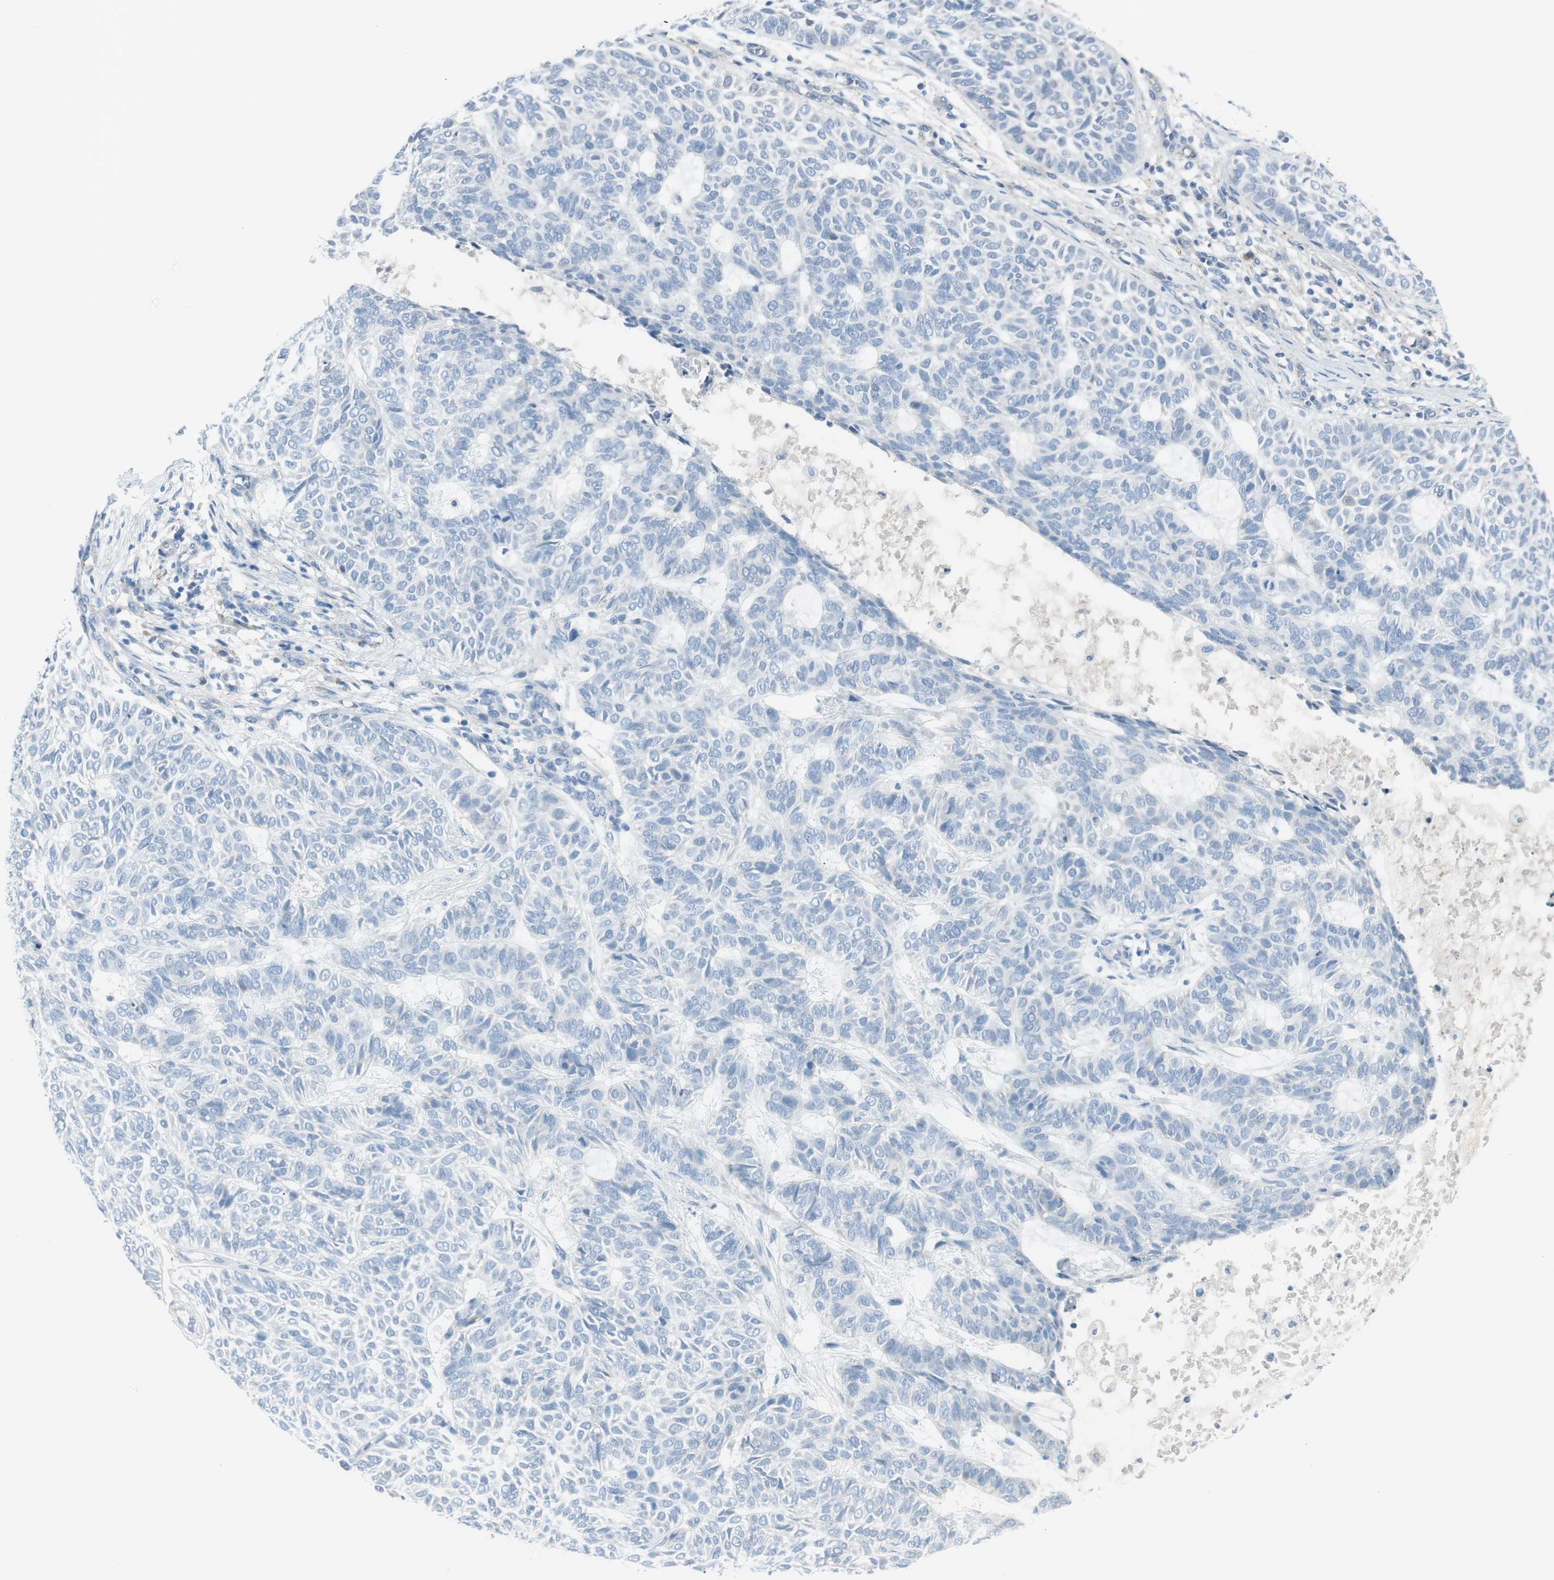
{"staining": {"intensity": "negative", "quantity": "none", "location": "none"}, "tissue": "skin cancer", "cell_type": "Tumor cells", "image_type": "cancer", "snomed": [{"axis": "morphology", "description": "Basal cell carcinoma"}, {"axis": "topography", "description": "Skin"}], "caption": "Tumor cells are negative for protein expression in human basal cell carcinoma (skin).", "gene": "CACNA2D1", "patient": {"sex": "male", "age": 87}}